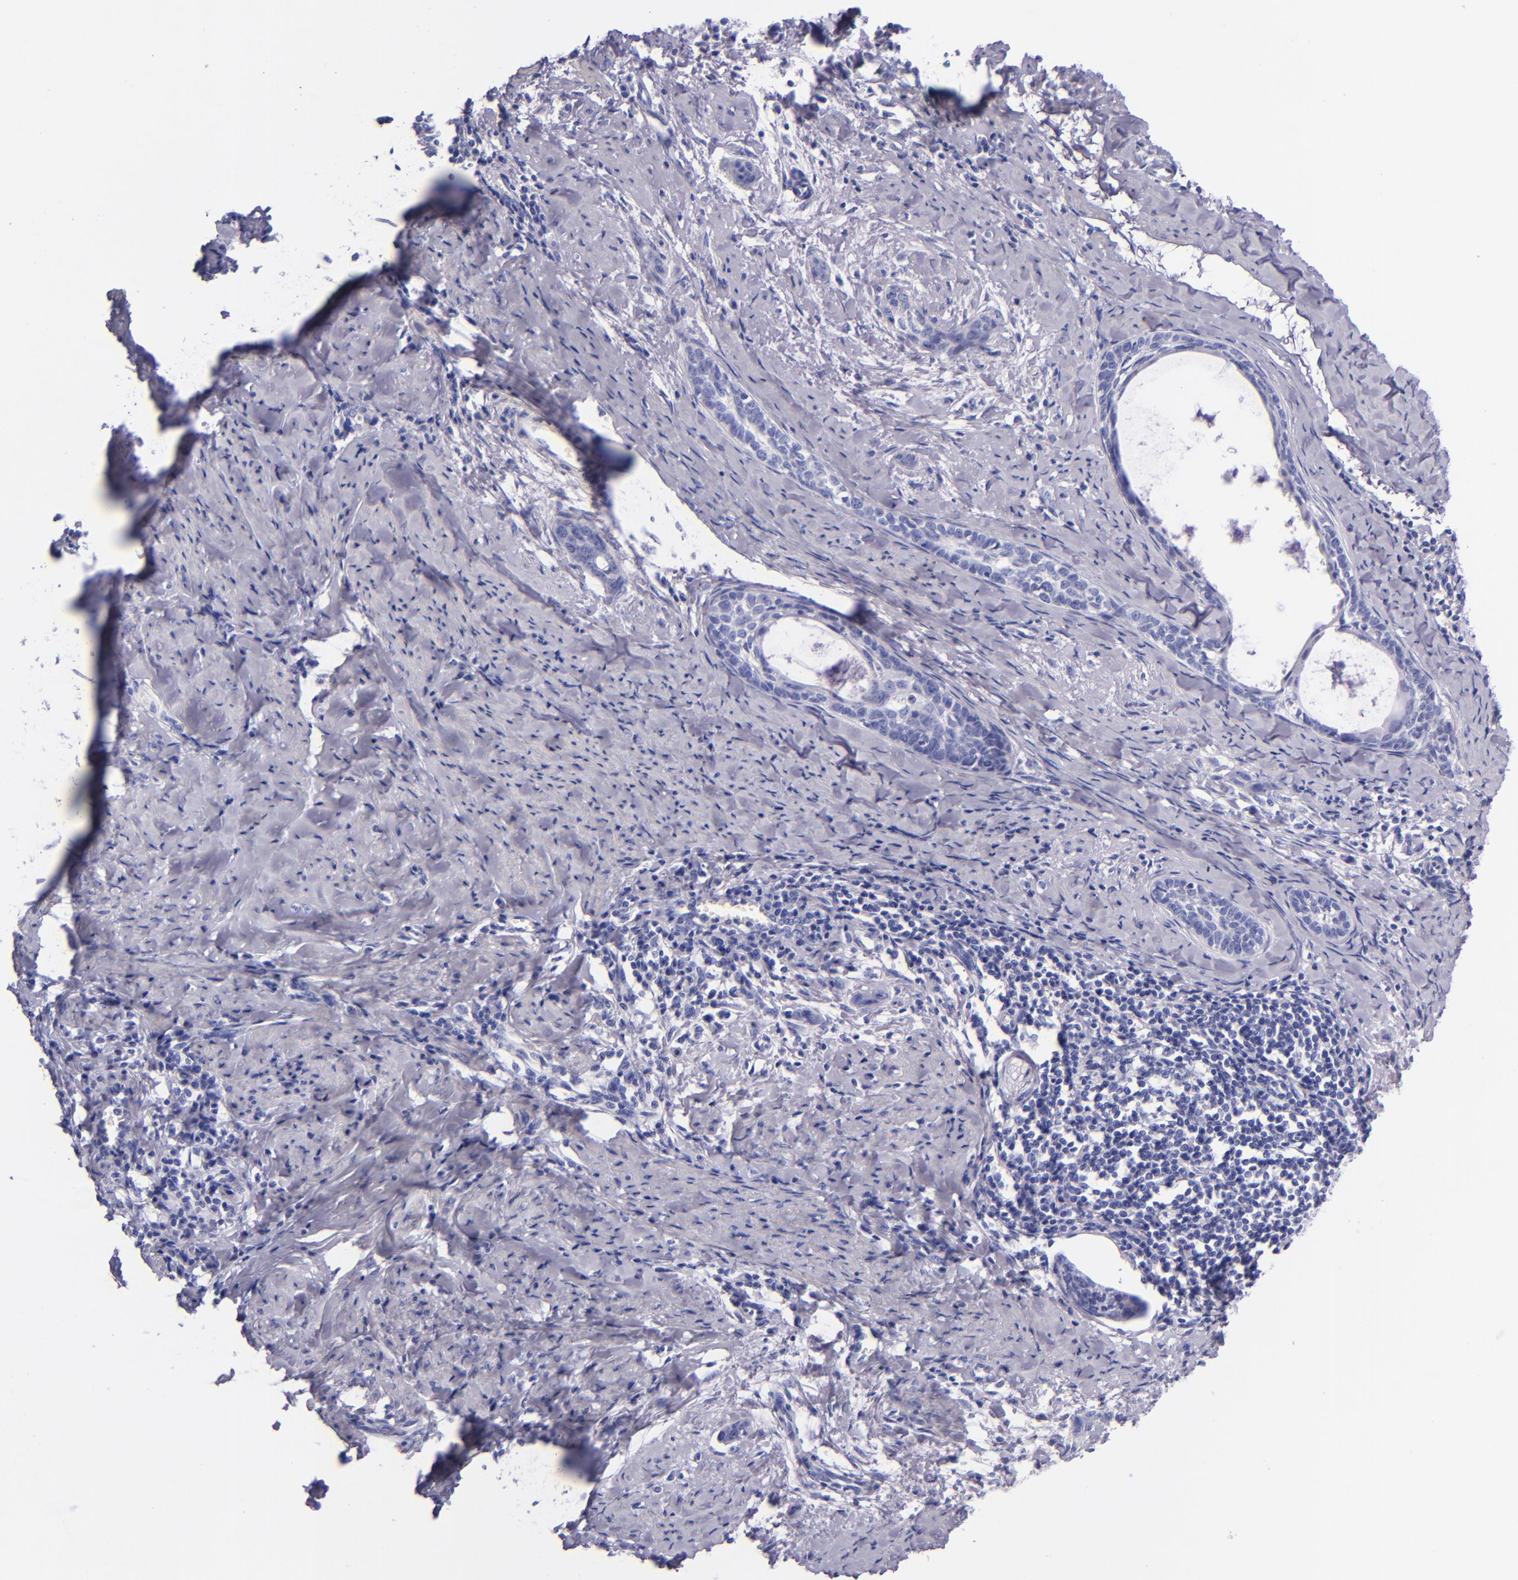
{"staining": {"intensity": "negative", "quantity": "none", "location": "none"}, "tissue": "cervical cancer", "cell_type": "Tumor cells", "image_type": "cancer", "snomed": [{"axis": "morphology", "description": "Squamous cell carcinoma, NOS"}, {"axis": "topography", "description": "Cervix"}], "caption": "This image is of cervical cancer stained with immunohistochemistry to label a protein in brown with the nuclei are counter-stained blue. There is no staining in tumor cells.", "gene": "LAG3", "patient": {"sex": "female", "age": 33}}